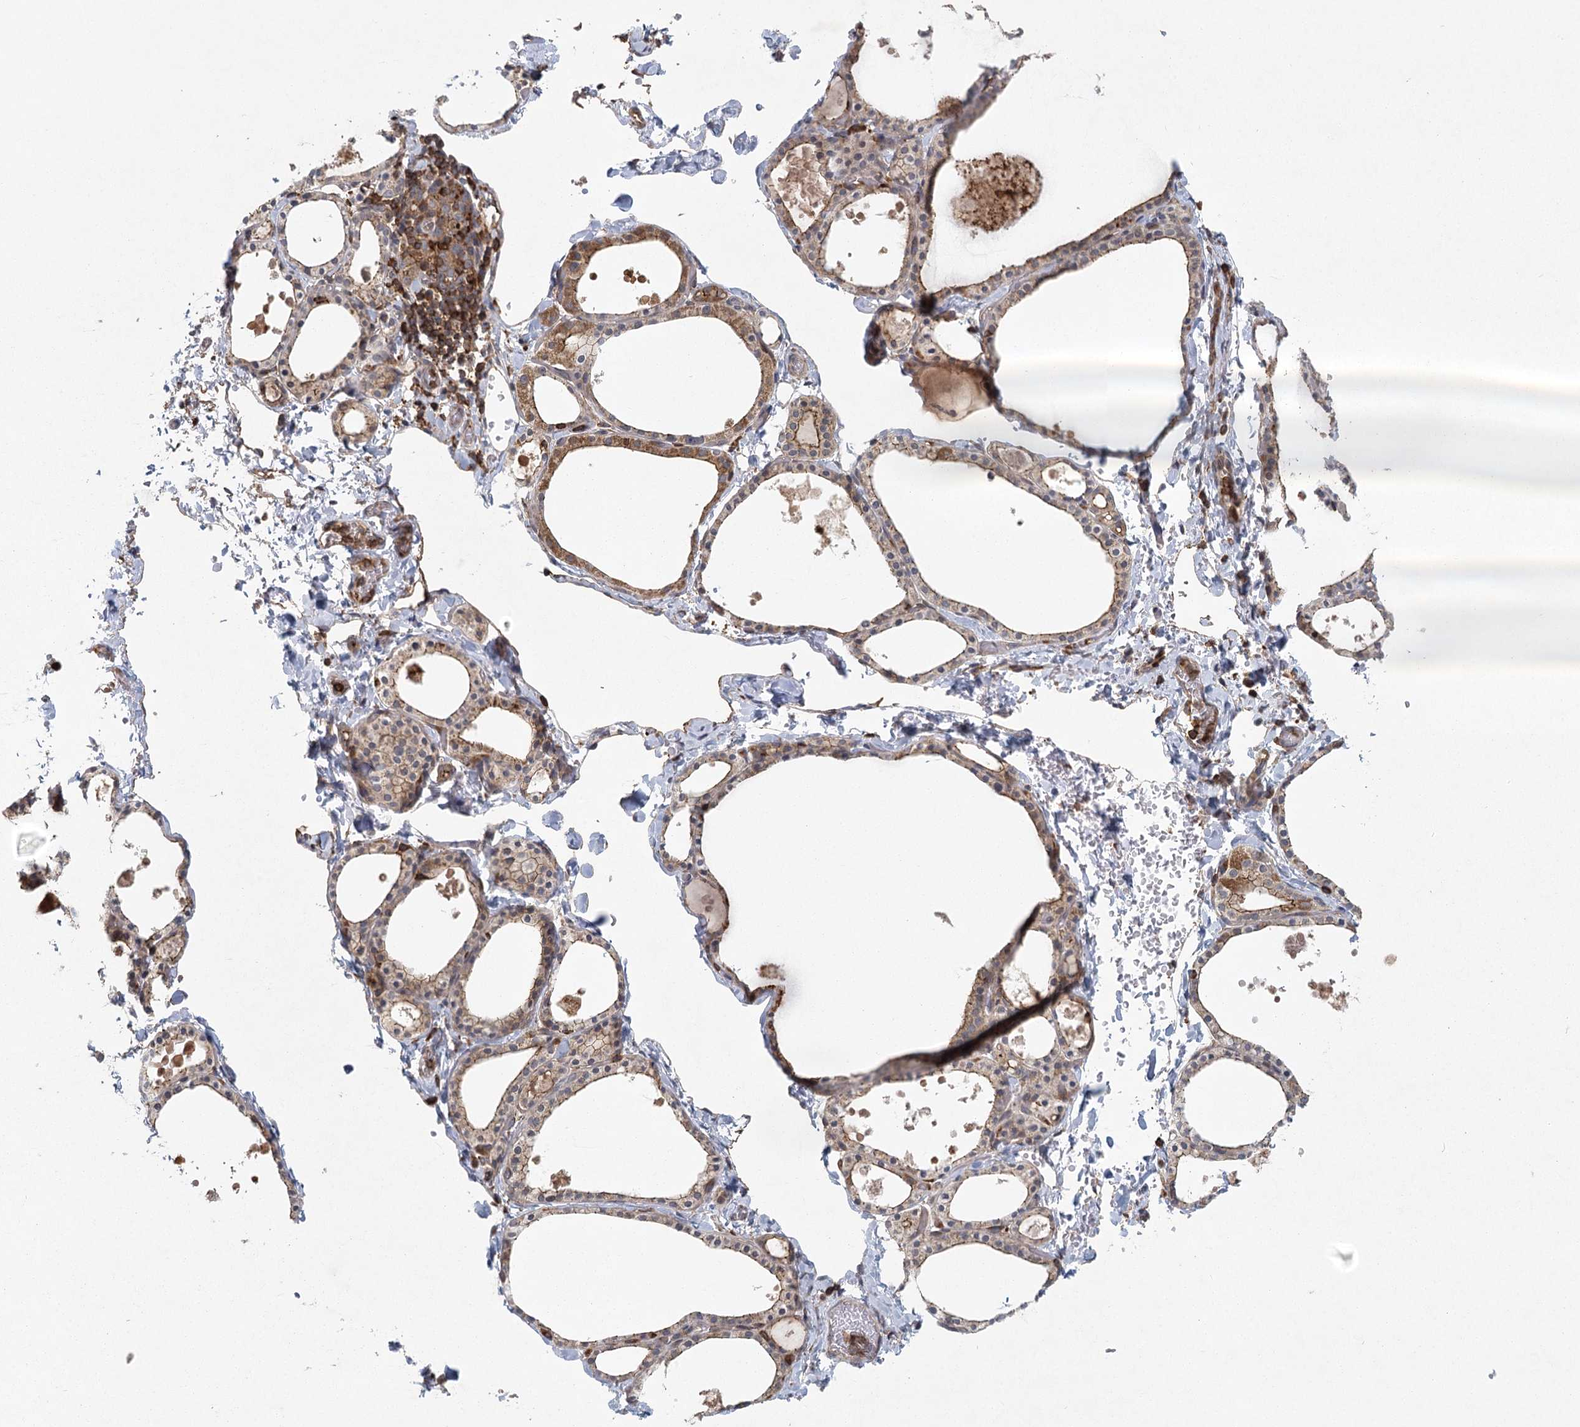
{"staining": {"intensity": "weak", "quantity": ">75%", "location": "cytoplasmic/membranous"}, "tissue": "thyroid gland", "cell_type": "Glandular cells", "image_type": "normal", "snomed": [{"axis": "morphology", "description": "Normal tissue, NOS"}, {"axis": "topography", "description": "Thyroid gland"}], "caption": "Thyroid gland stained for a protein (brown) displays weak cytoplasmic/membranous positive expression in approximately >75% of glandular cells.", "gene": "PLEKHA7", "patient": {"sex": "male", "age": 56}}